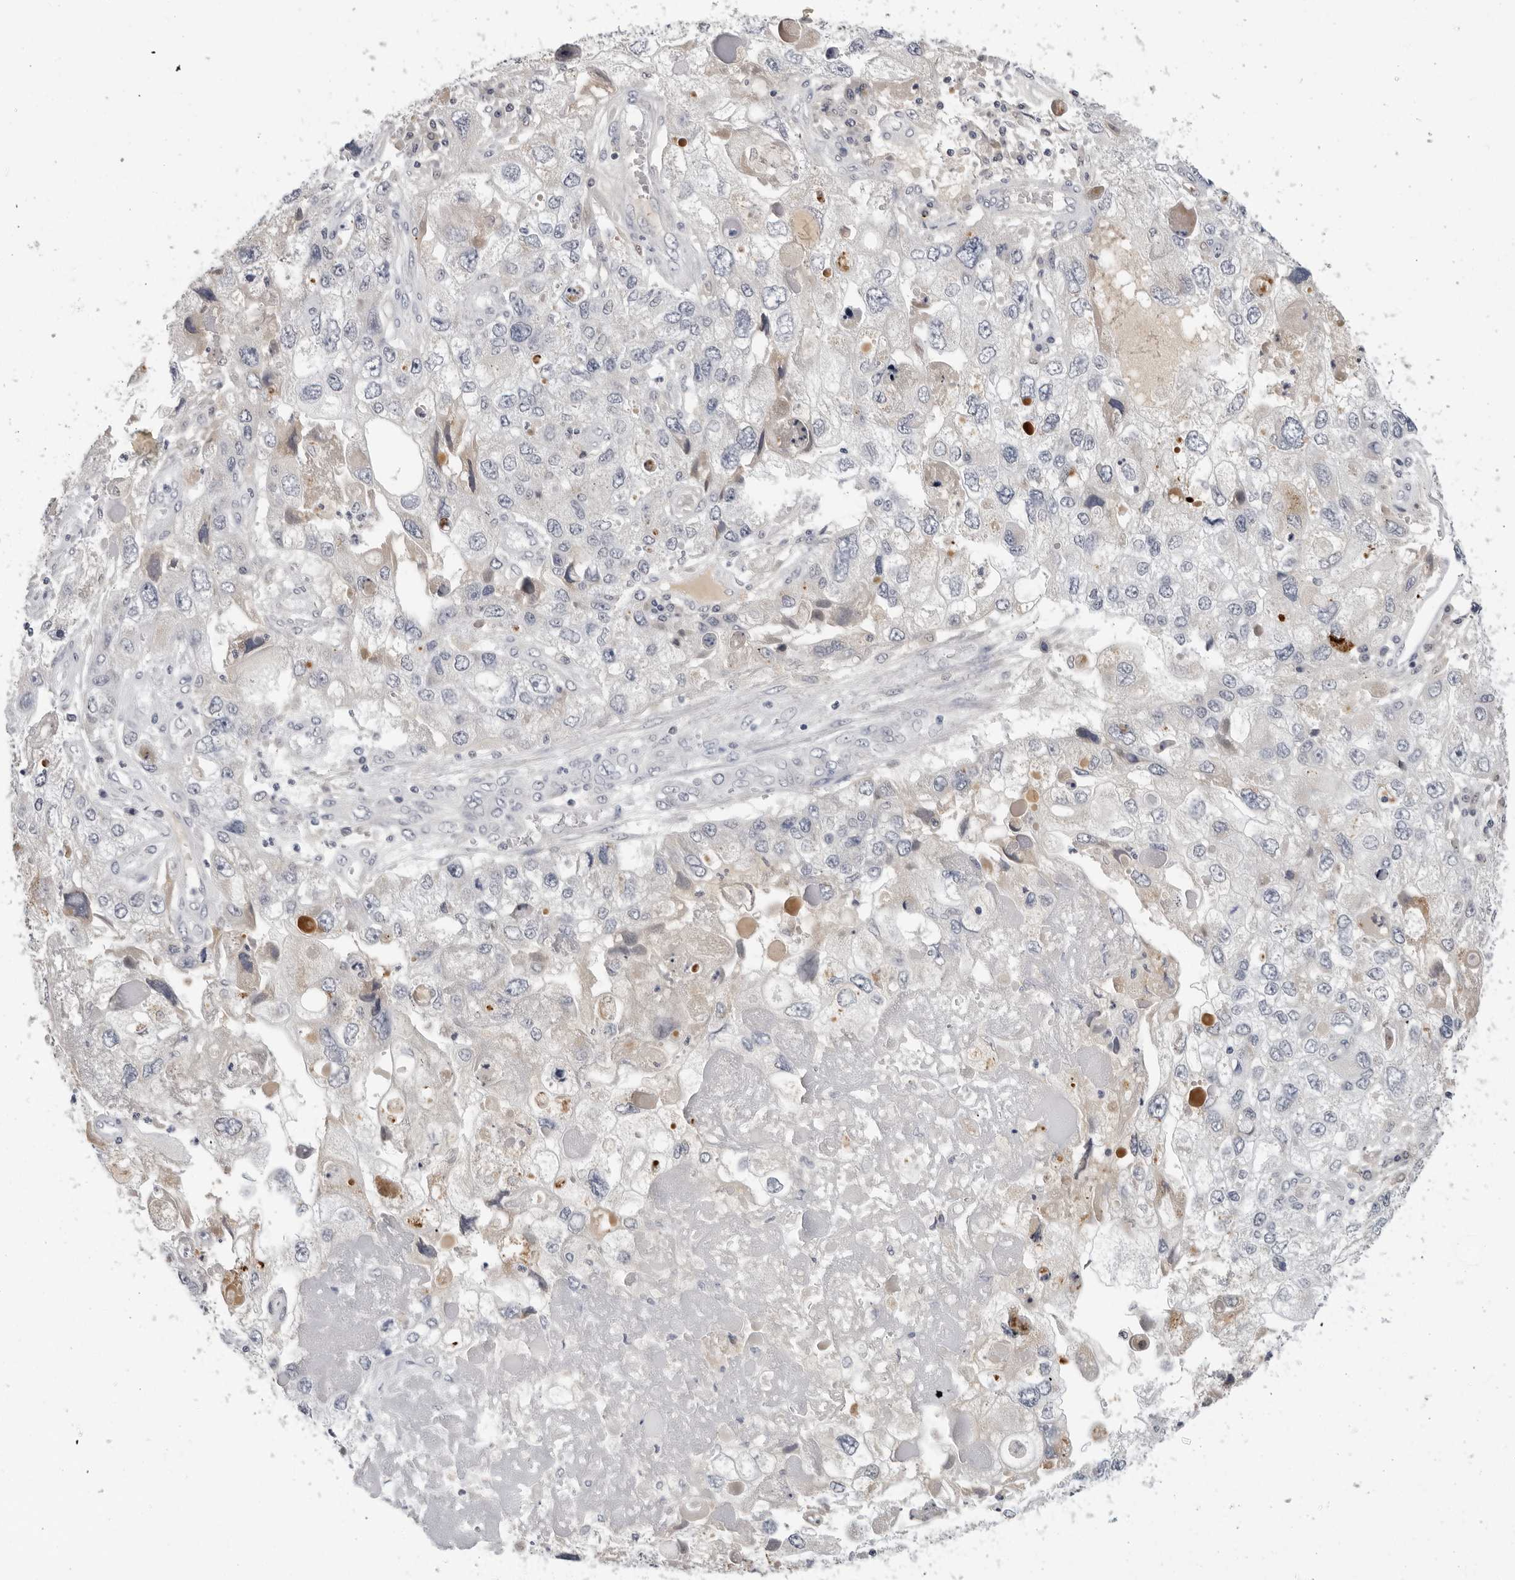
{"staining": {"intensity": "negative", "quantity": "none", "location": "none"}, "tissue": "endometrial cancer", "cell_type": "Tumor cells", "image_type": "cancer", "snomed": [{"axis": "morphology", "description": "Adenocarcinoma, NOS"}, {"axis": "topography", "description": "Endometrium"}], "caption": "Immunohistochemistry (IHC) micrograph of endometrial cancer stained for a protein (brown), which reveals no positivity in tumor cells.", "gene": "ZNF502", "patient": {"sex": "female", "age": 49}}